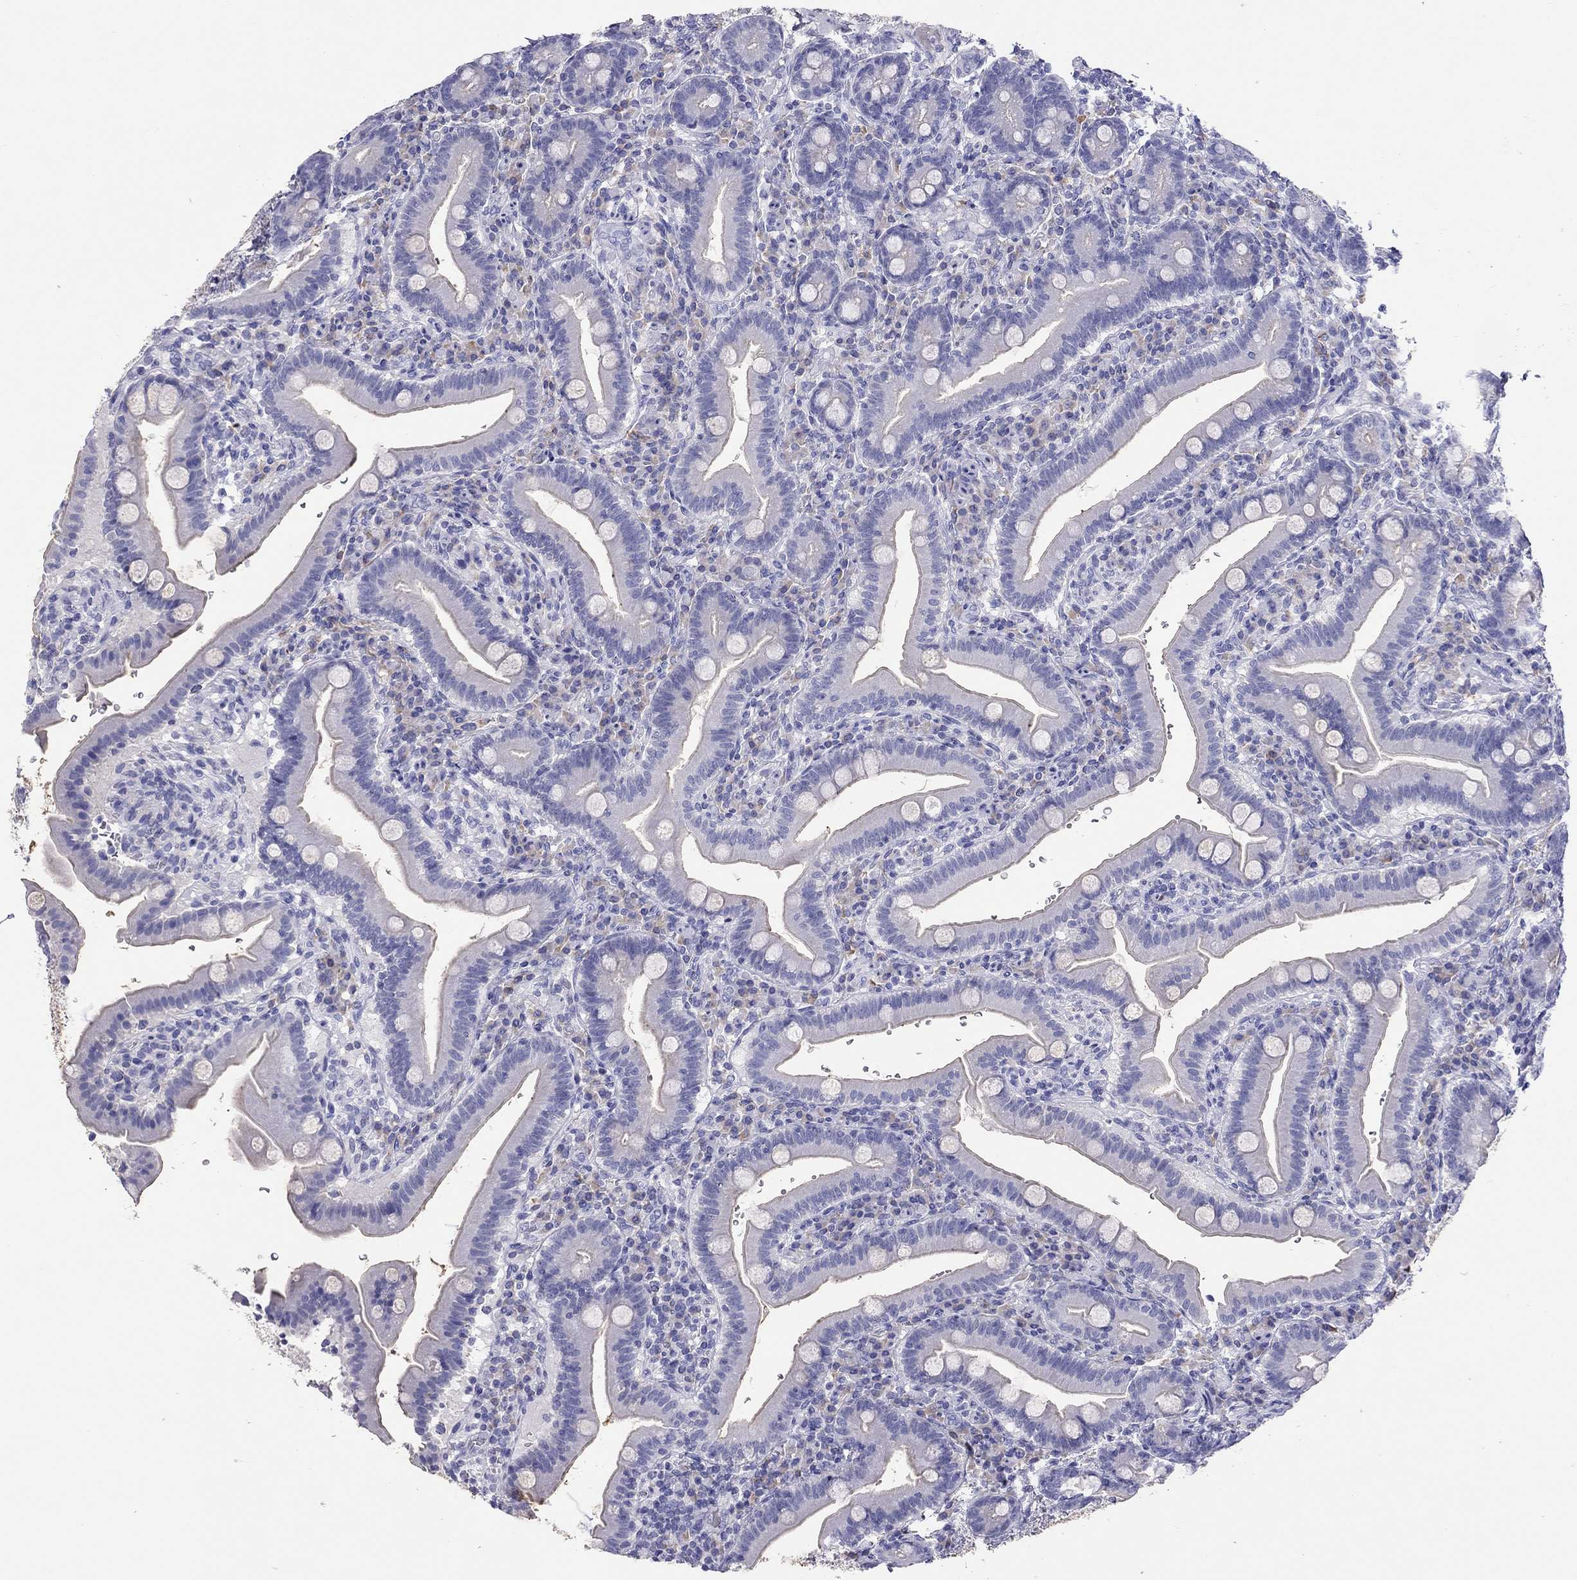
{"staining": {"intensity": "negative", "quantity": "none", "location": "none"}, "tissue": "small intestine", "cell_type": "Glandular cells", "image_type": "normal", "snomed": [{"axis": "morphology", "description": "Normal tissue, NOS"}, {"axis": "topography", "description": "Small intestine"}], "caption": "DAB immunohistochemical staining of normal small intestine reveals no significant positivity in glandular cells. (DAB (3,3'-diaminobenzidine) immunohistochemistry (IHC) visualized using brightfield microscopy, high magnification).", "gene": "CALHM1", "patient": {"sex": "male", "age": 66}}